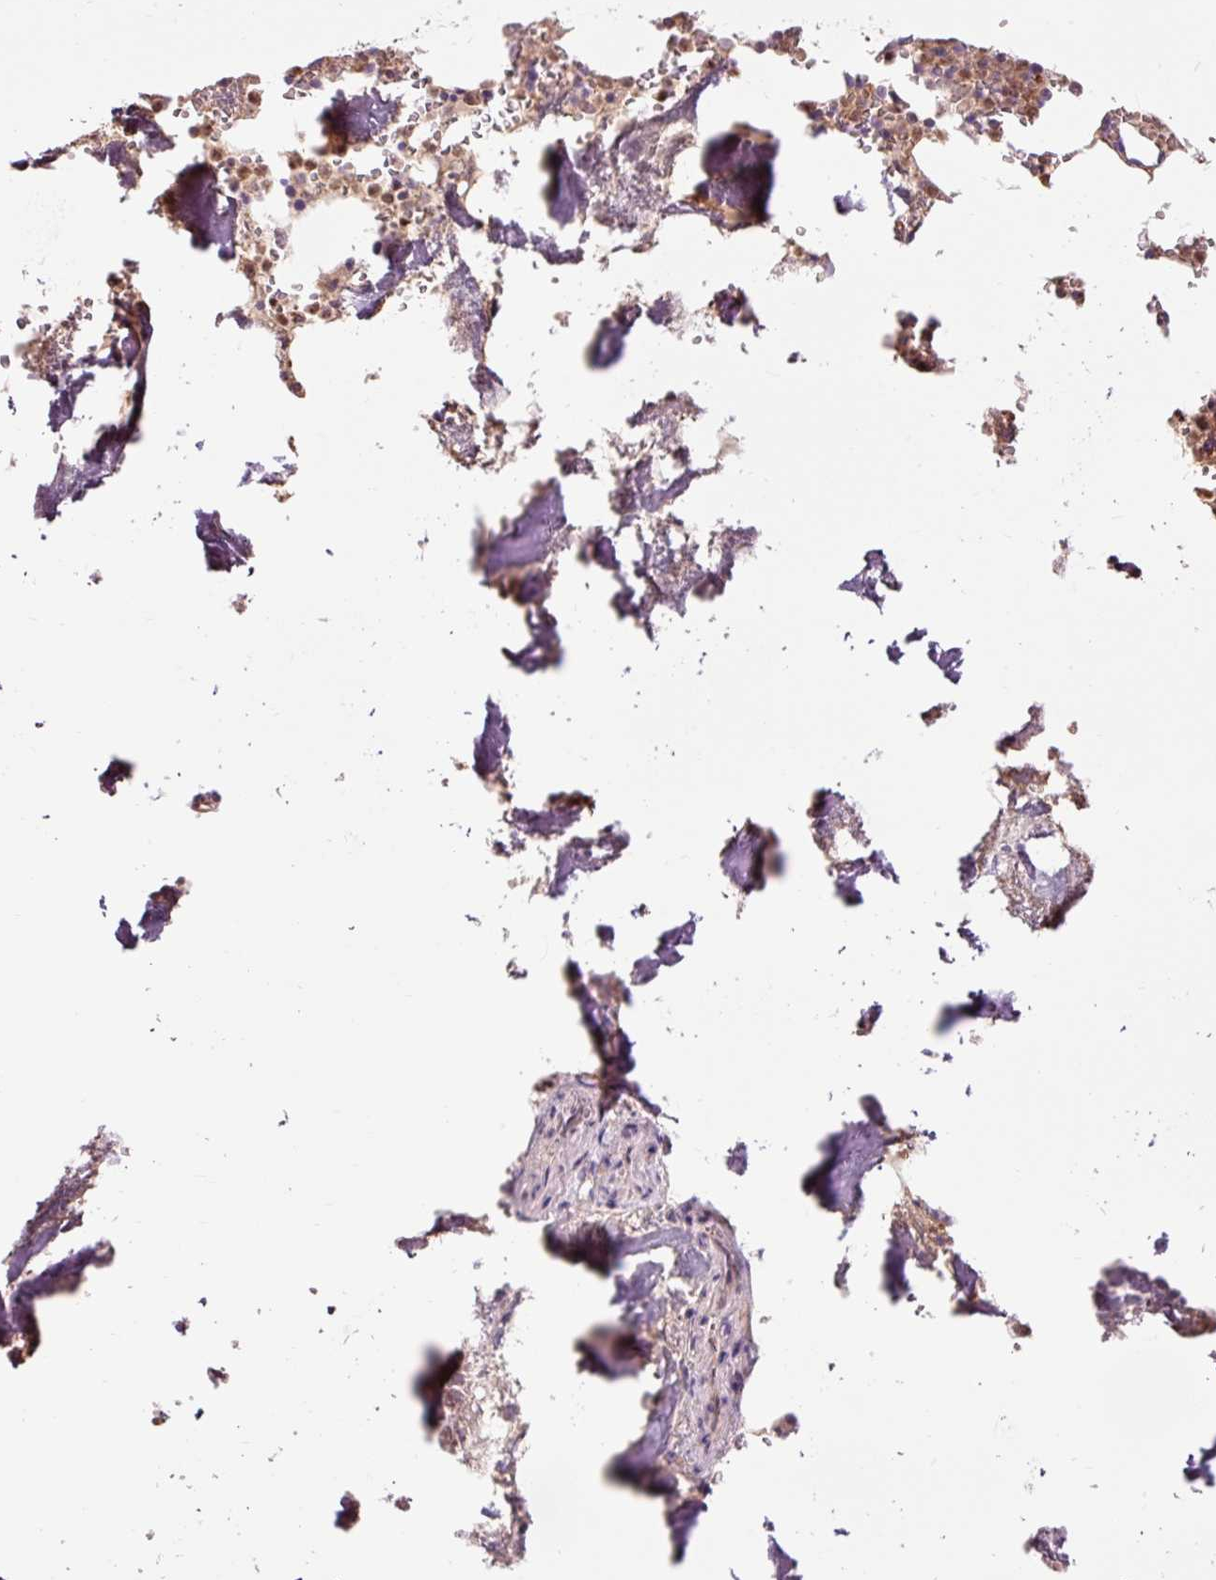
{"staining": {"intensity": "strong", "quantity": "25%-75%", "location": "cytoplasmic/membranous"}, "tissue": "bone marrow", "cell_type": "Hematopoietic cells", "image_type": "normal", "snomed": [{"axis": "morphology", "description": "Normal tissue, NOS"}, {"axis": "topography", "description": "Bone marrow"}], "caption": "This image reveals immunohistochemistry (IHC) staining of benign bone marrow, with high strong cytoplasmic/membranous positivity in approximately 25%-75% of hematopoietic cells.", "gene": "PRDX5", "patient": {"sex": "male", "age": 64}}